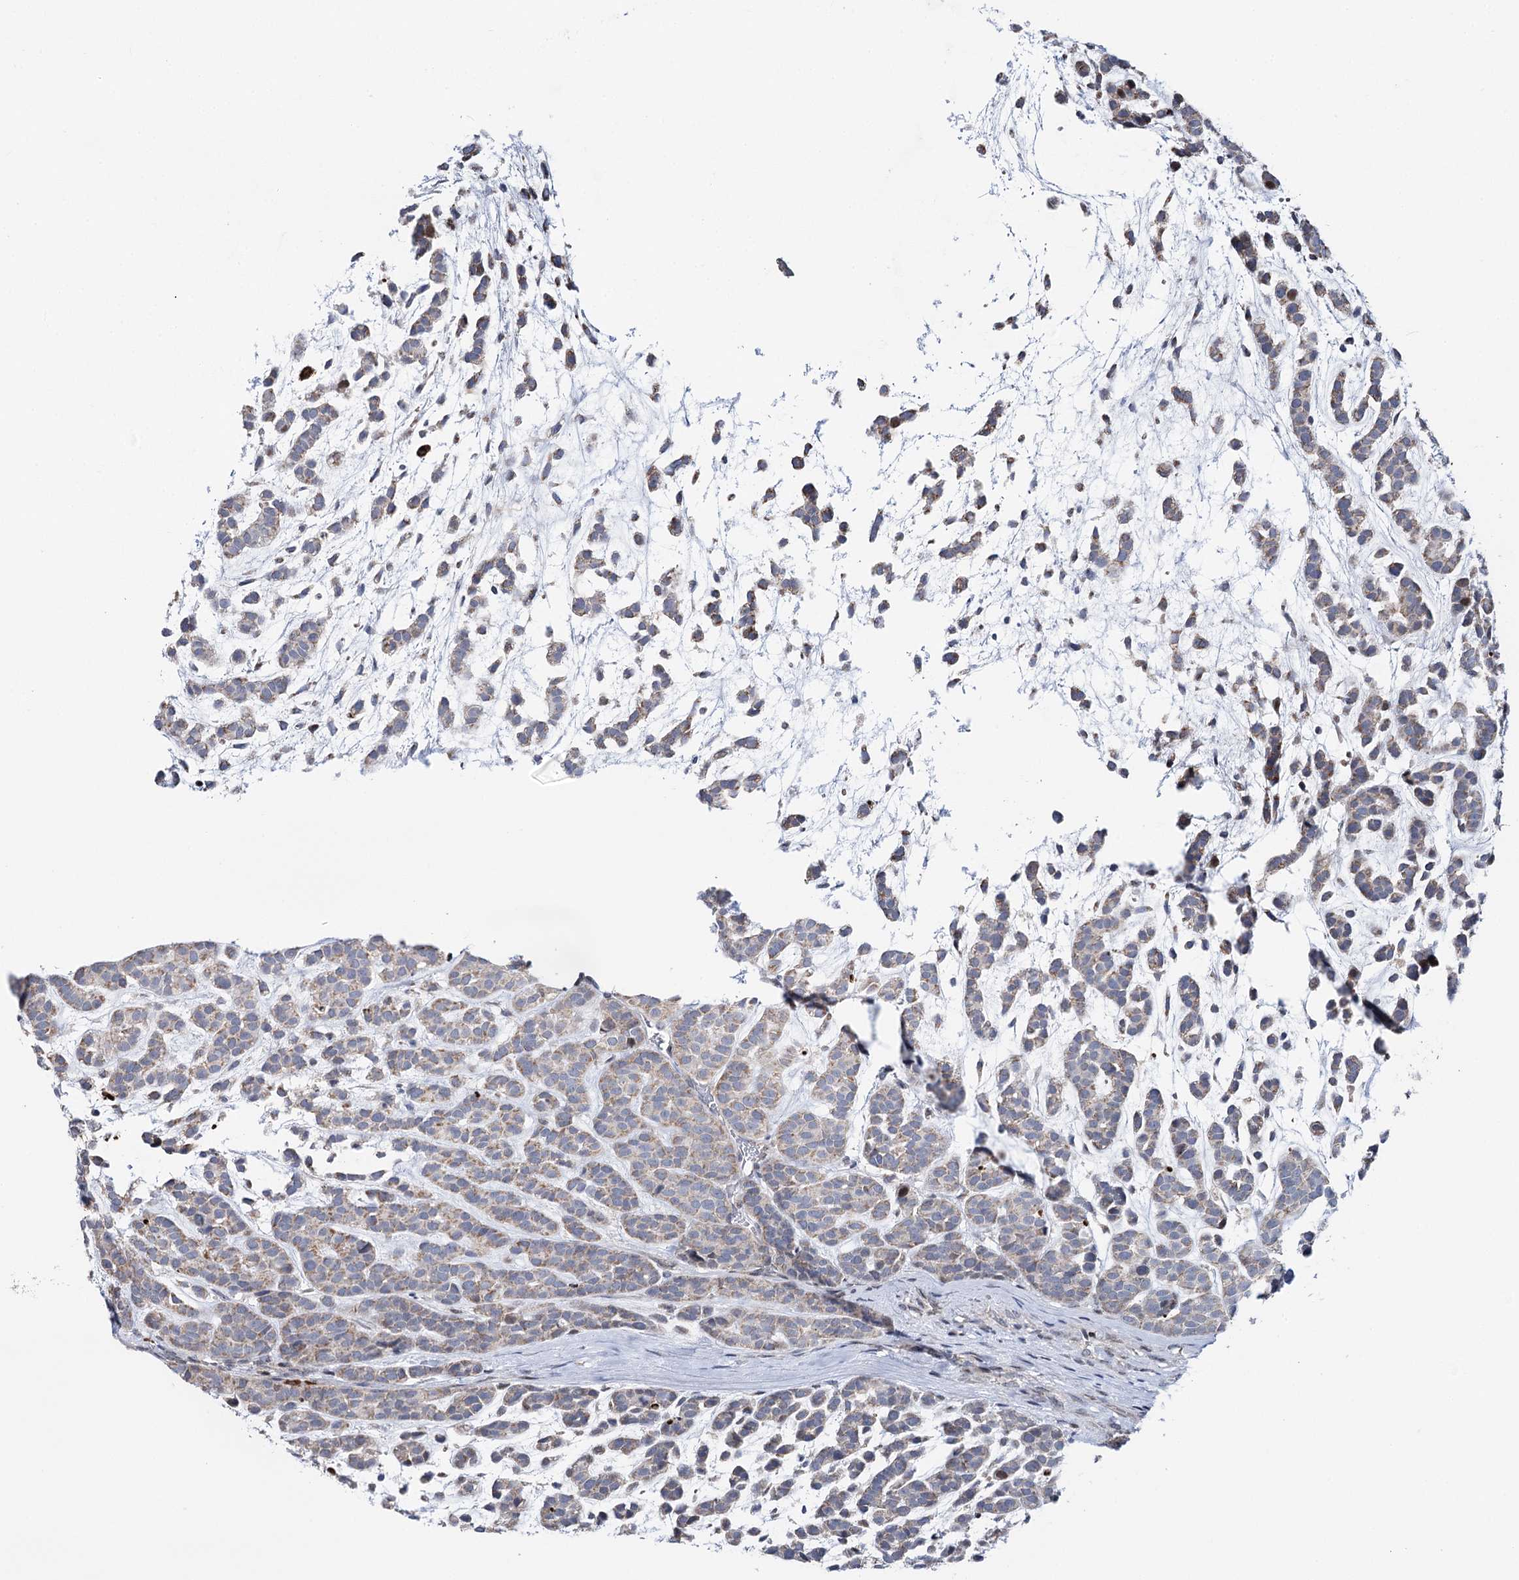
{"staining": {"intensity": "weak", "quantity": ">75%", "location": "cytoplasmic/membranous"}, "tissue": "head and neck cancer", "cell_type": "Tumor cells", "image_type": "cancer", "snomed": [{"axis": "morphology", "description": "Adenocarcinoma, NOS"}, {"axis": "morphology", "description": "Adenoma, NOS"}, {"axis": "topography", "description": "Head-Neck"}], "caption": "The immunohistochemical stain labels weak cytoplasmic/membranous expression in tumor cells of head and neck cancer (adenocarcinoma) tissue. (Brightfield microscopy of DAB IHC at high magnification).", "gene": "PTGR1", "patient": {"sex": "female", "age": 55}}